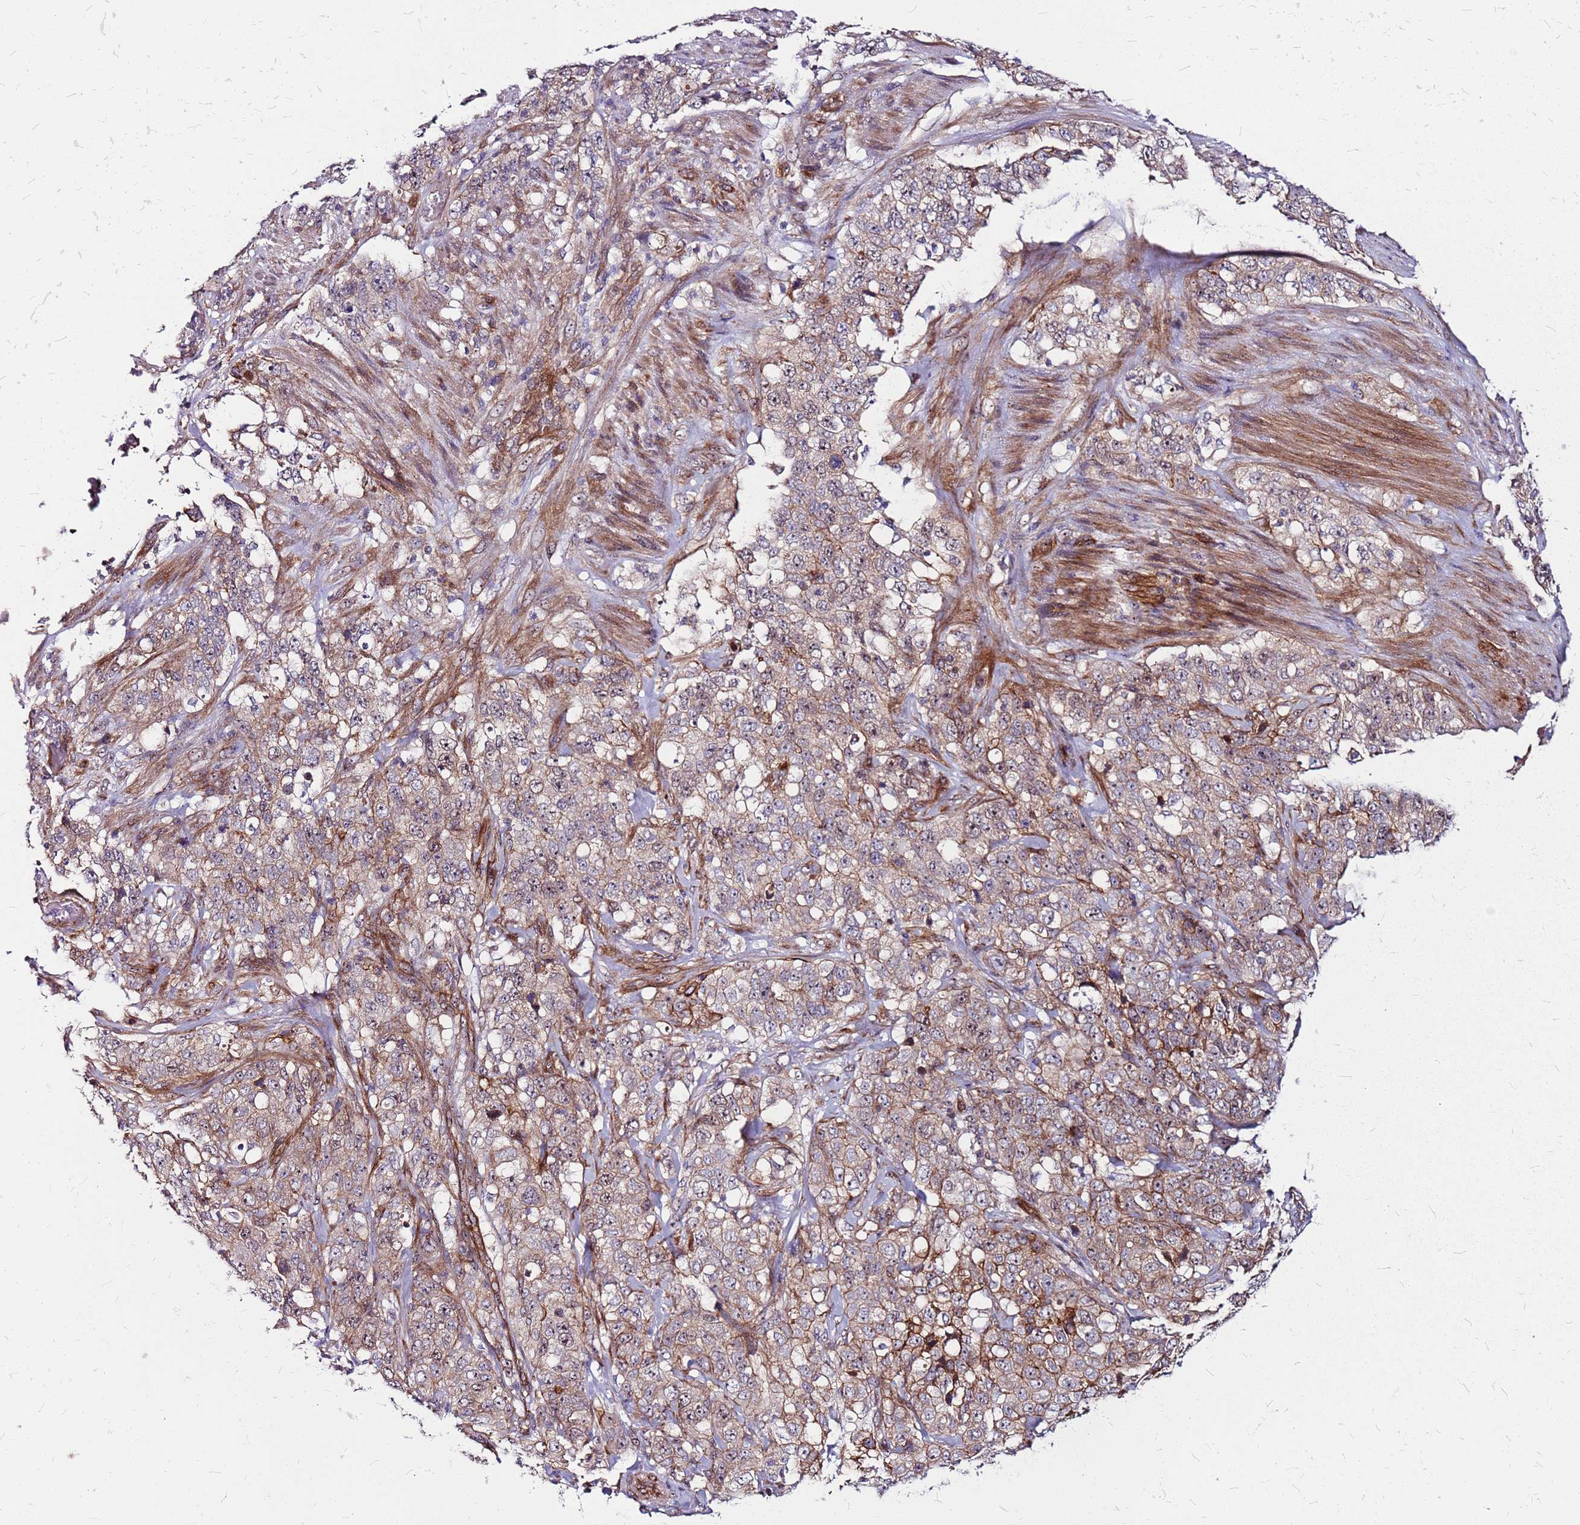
{"staining": {"intensity": "moderate", "quantity": "25%-75%", "location": "cytoplasmic/membranous"}, "tissue": "stomach cancer", "cell_type": "Tumor cells", "image_type": "cancer", "snomed": [{"axis": "morphology", "description": "Adenocarcinoma, NOS"}, {"axis": "topography", "description": "Stomach"}], "caption": "Immunohistochemistry micrograph of human adenocarcinoma (stomach) stained for a protein (brown), which displays medium levels of moderate cytoplasmic/membranous expression in about 25%-75% of tumor cells.", "gene": "TOPAZ1", "patient": {"sex": "male", "age": 48}}